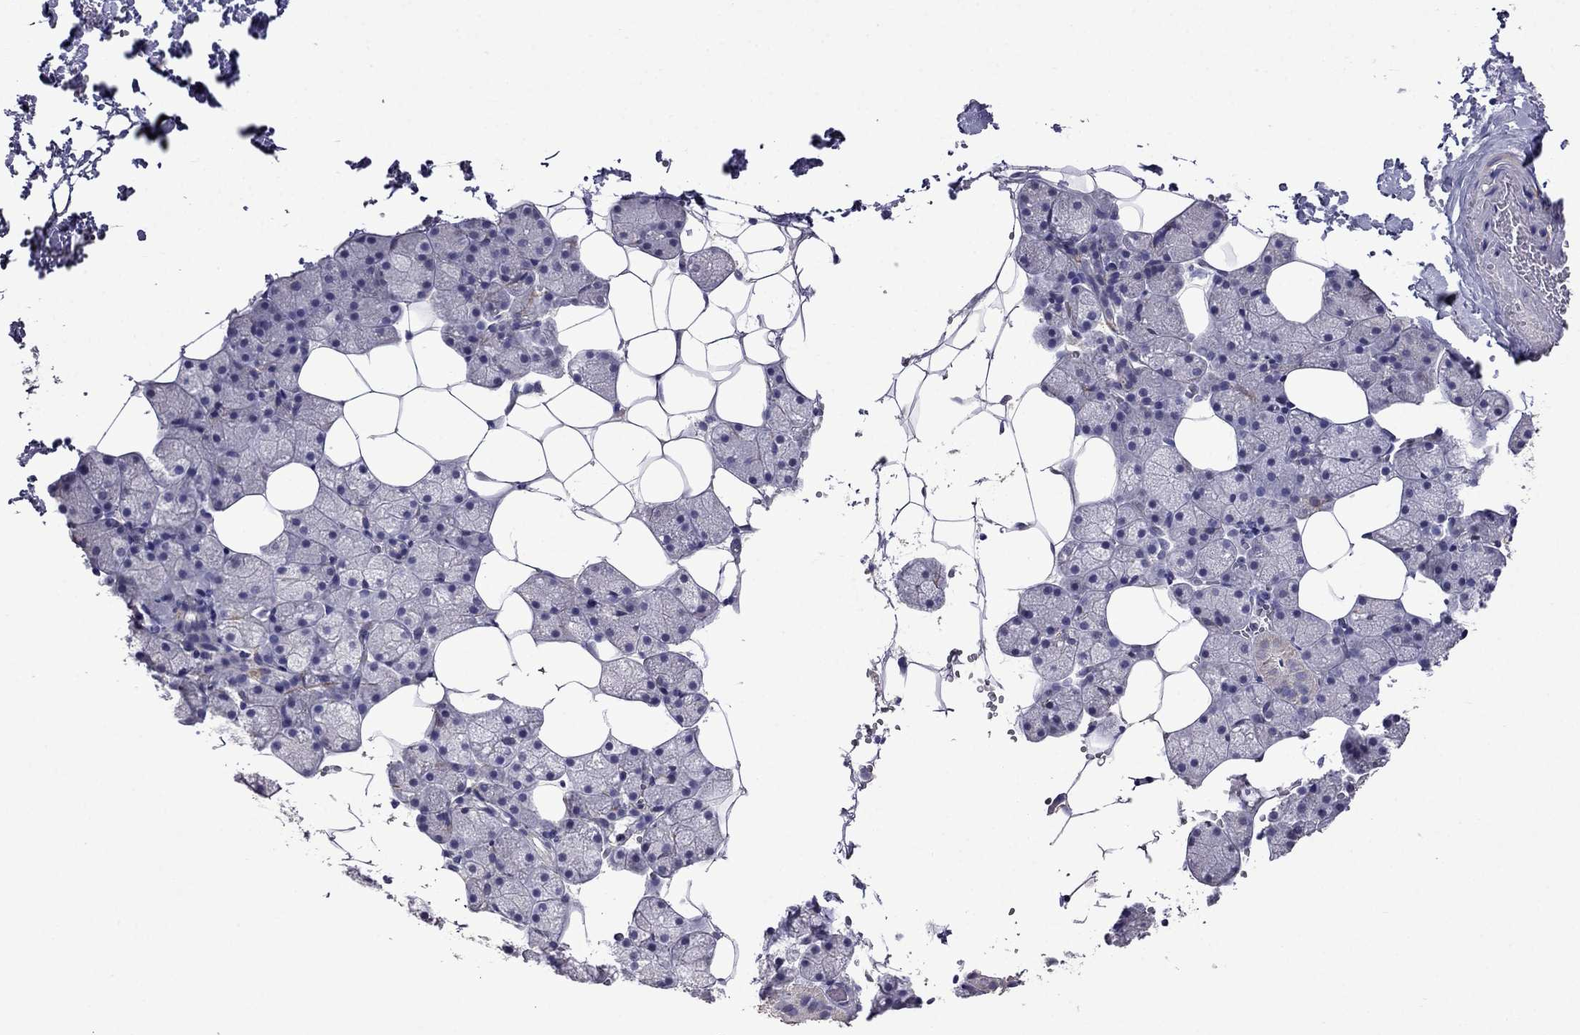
{"staining": {"intensity": "weak", "quantity": "<25%", "location": "cytoplasmic/membranous"}, "tissue": "salivary gland", "cell_type": "Glandular cells", "image_type": "normal", "snomed": [{"axis": "morphology", "description": "Normal tissue, NOS"}, {"axis": "topography", "description": "Salivary gland"}], "caption": "Salivary gland stained for a protein using IHC shows no positivity glandular cells.", "gene": "AK5", "patient": {"sex": "male", "age": 38}}